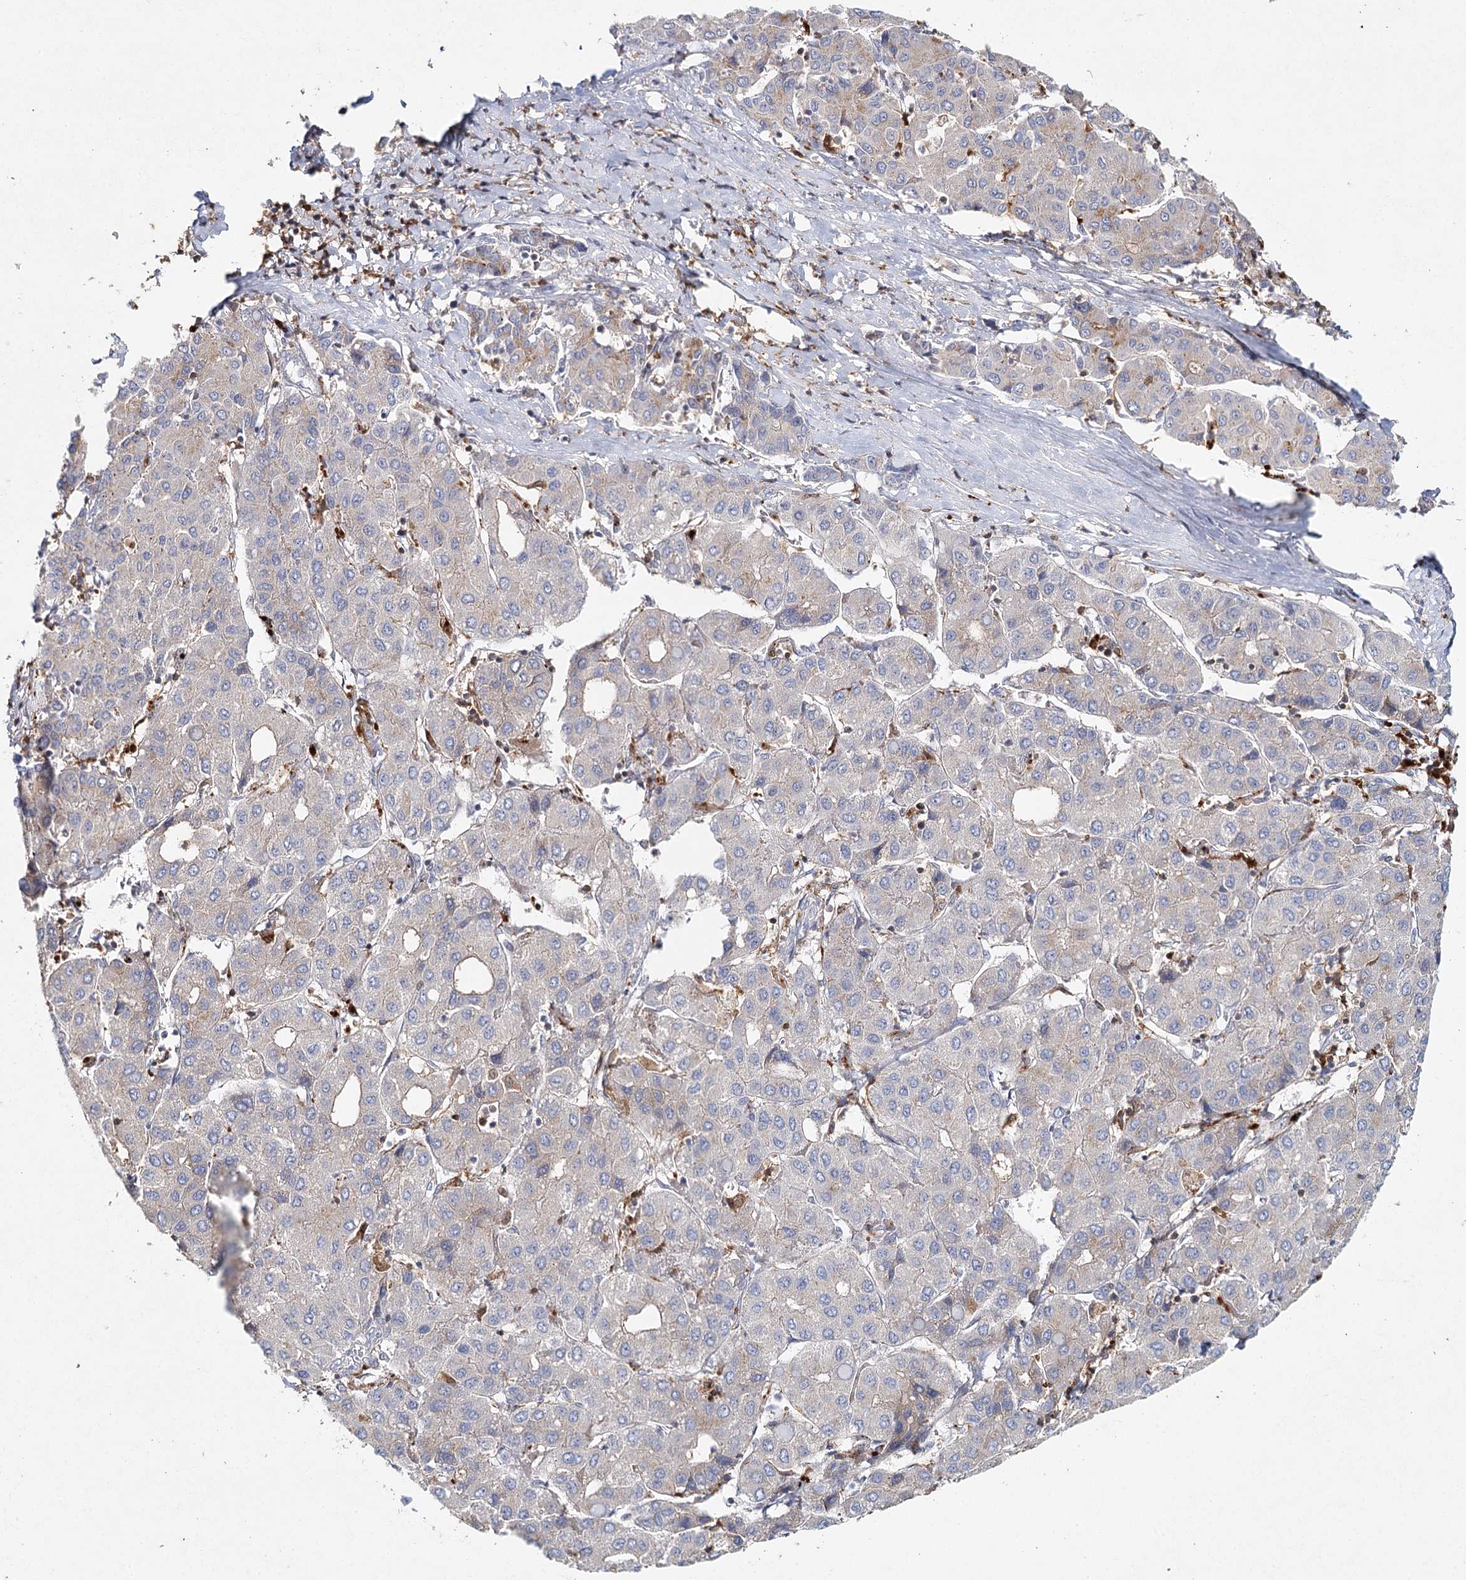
{"staining": {"intensity": "weak", "quantity": "<25%", "location": "cytoplasmic/membranous"}, "tissue": "liver cancer", "cell_type": "Tumor cells", "image_type": "cancer", "snomed": [{"axis": "morphology", "description": "Carcinoma, Hepatocellular, NOS"}, {"axis": "topography", "description": "Liver"}], "caption": "Immunohistochemical staining of liver cancer exhibits no significant staining in tumor cells.", "gene": "SLC41A2", "patient": {"sex": "male", "age": 65}}